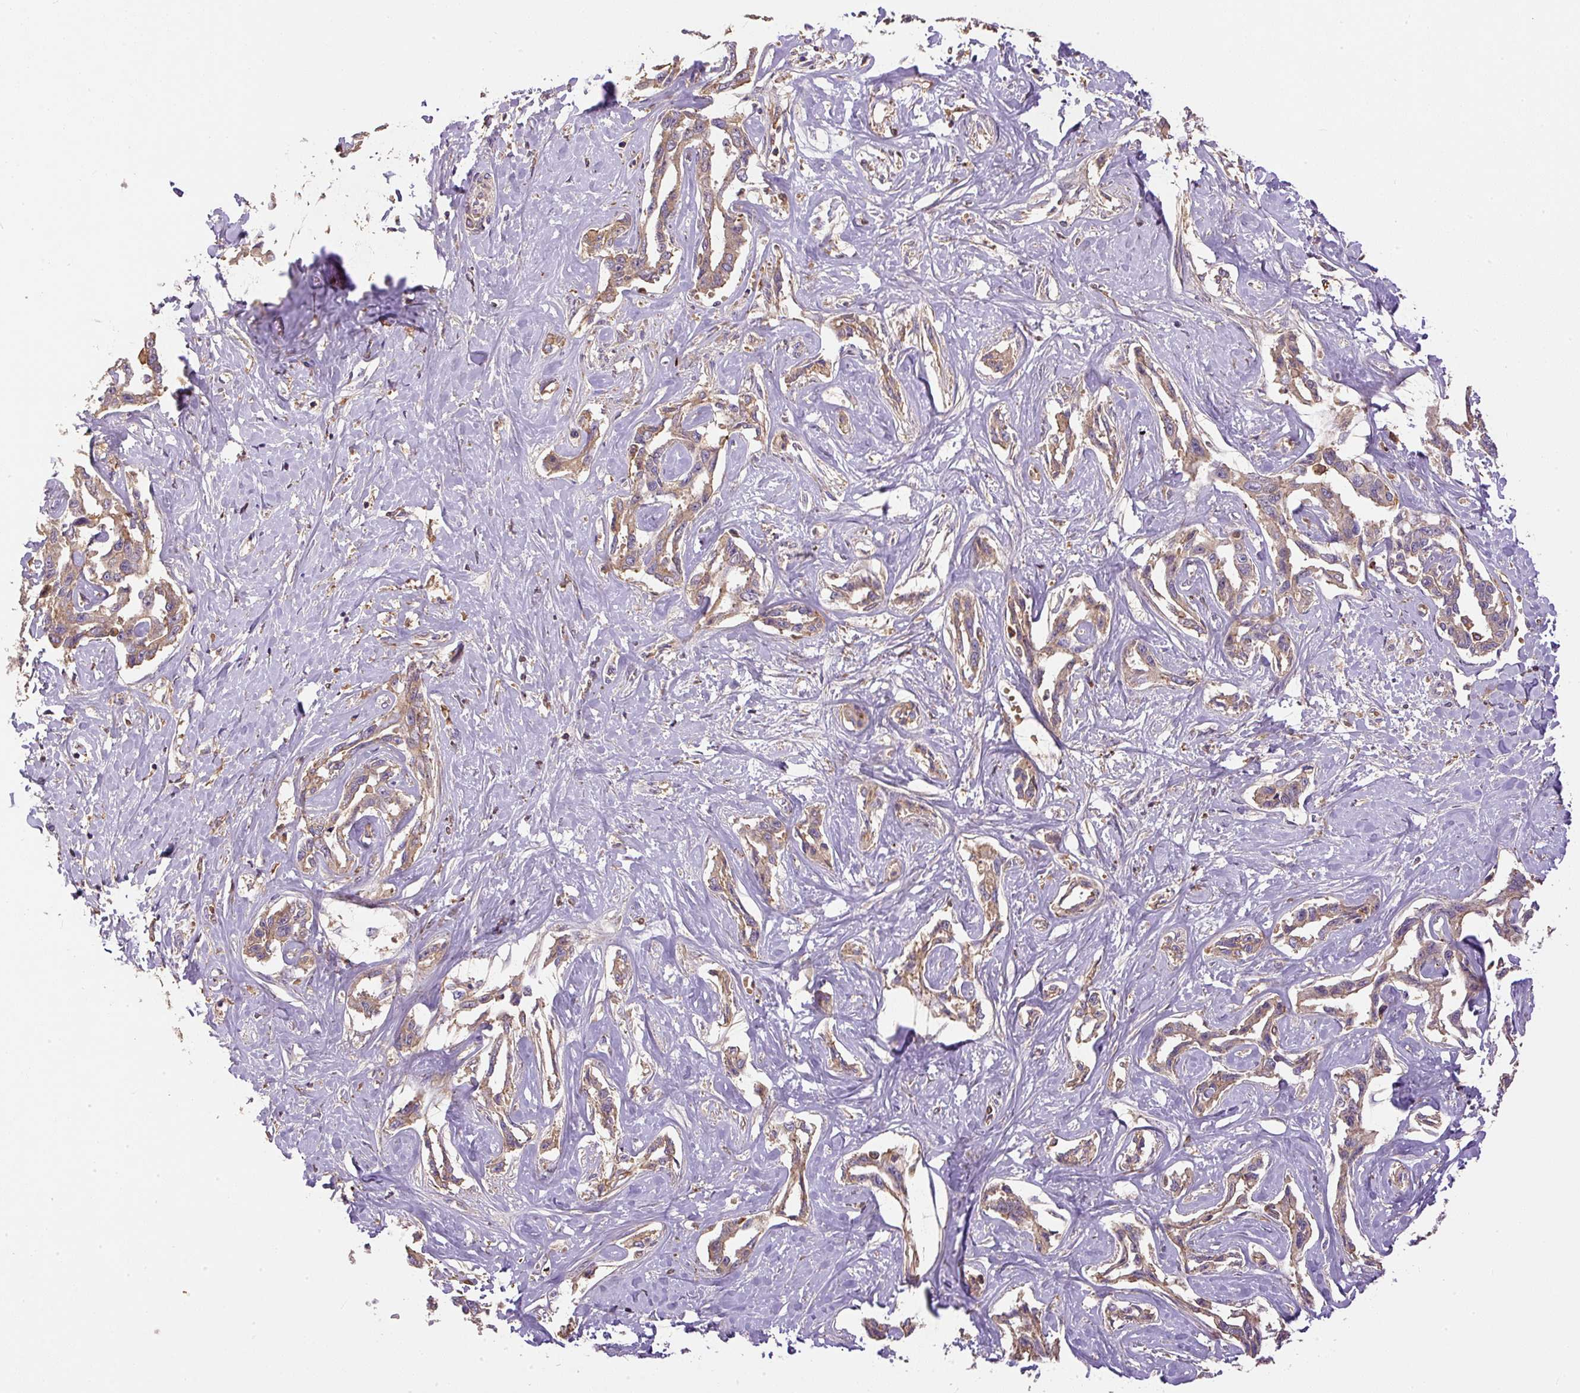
{"staining": {"intensity": "weak", "quantity": ">75%", "location": "cytoplasmic/membranous"}, "tissue": "liver cancer", "cell_type": "Tumor cells", "image_type": "cancer", "snomed": [{"axis": "morphology", "description": "Cholangiocarcinoma"}, {"axis": "topography", "description": "Liver"}], "caption": "Immunohistochemical staining of human liver cancer displays weak cytoplasmic/membranous protein staining in approximately >75% of tumor cells. The staining was performed using DAB, with brown indicating positive protein expression. Nuclei are stained blue with hematoxylin.", "gene": "DAPK1", "patient": {"sex": "male", "age": 59}}